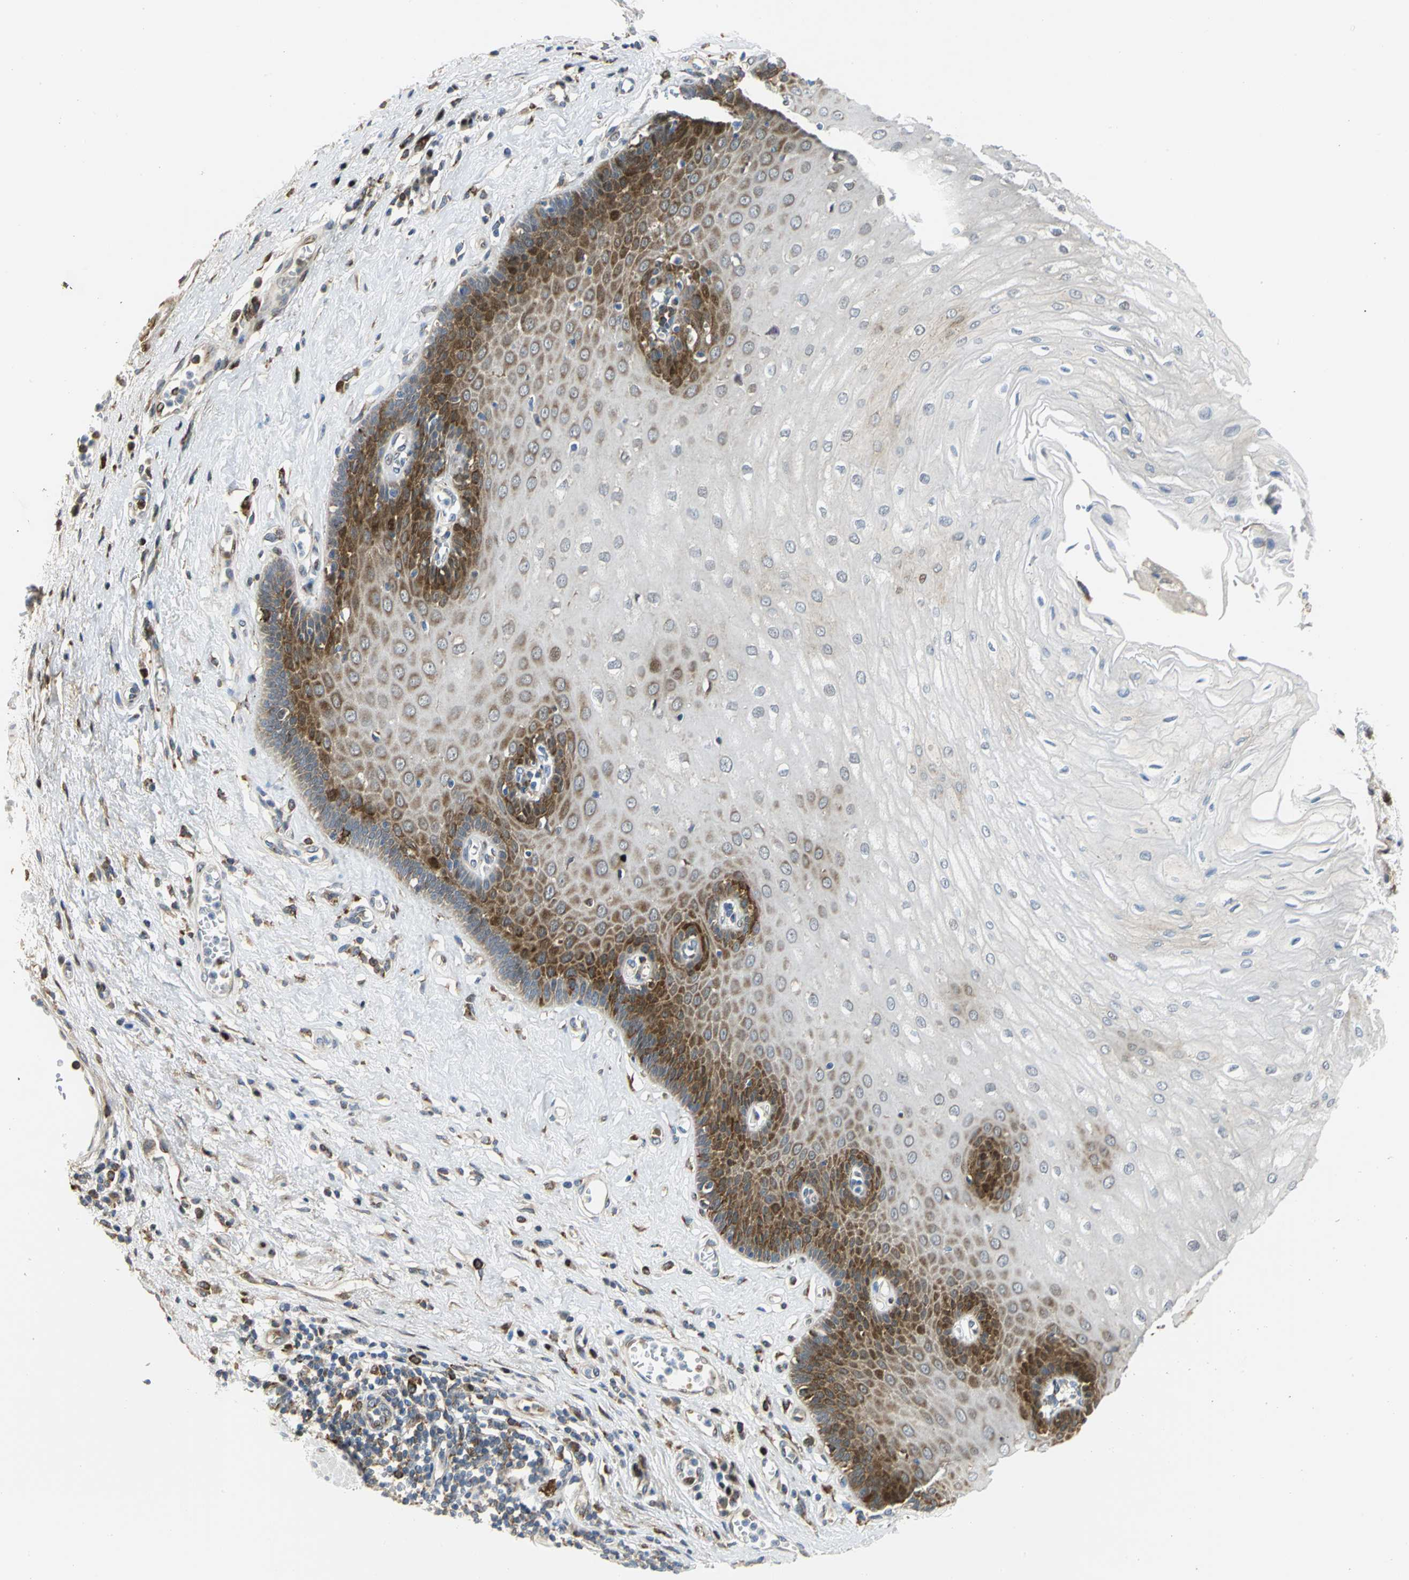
{"staining": {"intensity": "strong", "quantity": "25%-75%", "location": "cytoplasmic/membranous,nuclear"}, "tissue": "esophagus", "cell_type": "Squamous epithelial cells", "image_type": "normal", "snomed": [{"axis": "morphology", "description": "Normal tissue, NOS"}, {"axis": "morphology", "description": "Squamous cell carcinoma, NOS"}, {"axis": "topography", "description": "Esophagus"}], "caption": "The micrograph demonstrates immunohistochemical staining of unremarkable esophagus. There is strong cytoplasmic/membranous,nuclear expression is appreciated in approximately 25%-75% of squamous epithelial cells.", "gene": "YBX1", "patient": {"sex": "male", "age": 65}}